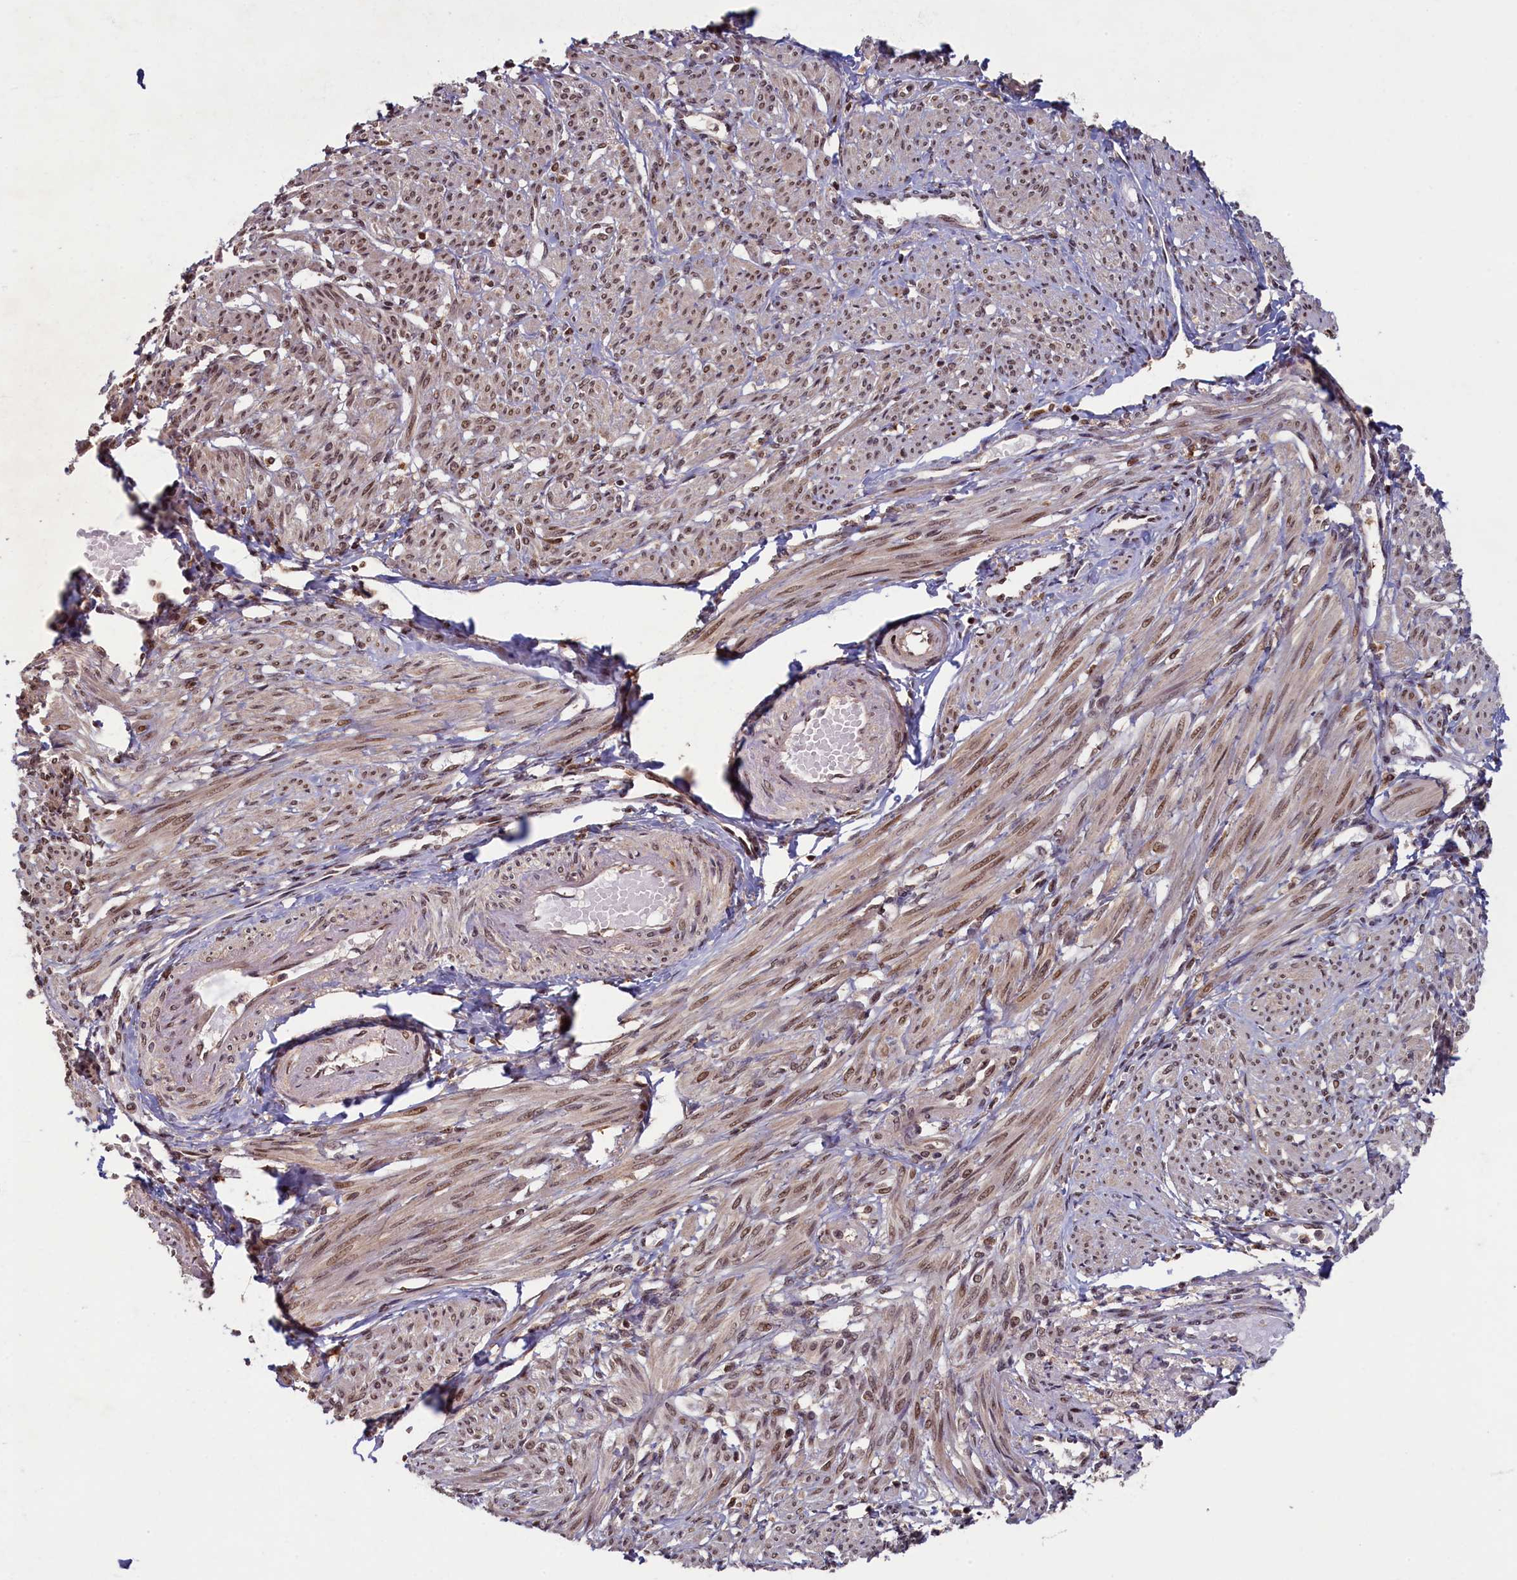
{"staining": {"intensity": "moderate", "quantity": "25%-75%", "location": "cytoplasmic/membranous,nuclear"}, "tissue": "smooth muscle", "cell_type": "Smooth muscle cells", "image_type": "normal", "snomed": [{"axis": "morphology", "description": "Normal tissue, NOS"}, {"axis": "topography", "description": "Smooth muscle"}], "caption": "Immunohistochemical staining of unremarkable human smooth muscle shows moderate cytoplasmic/membranous,nuclear protein expression in approximately 25%-75% of smooth muscle cells.", "gene": "BRCA1", "patient": {"sex": "female", "age": 39}}